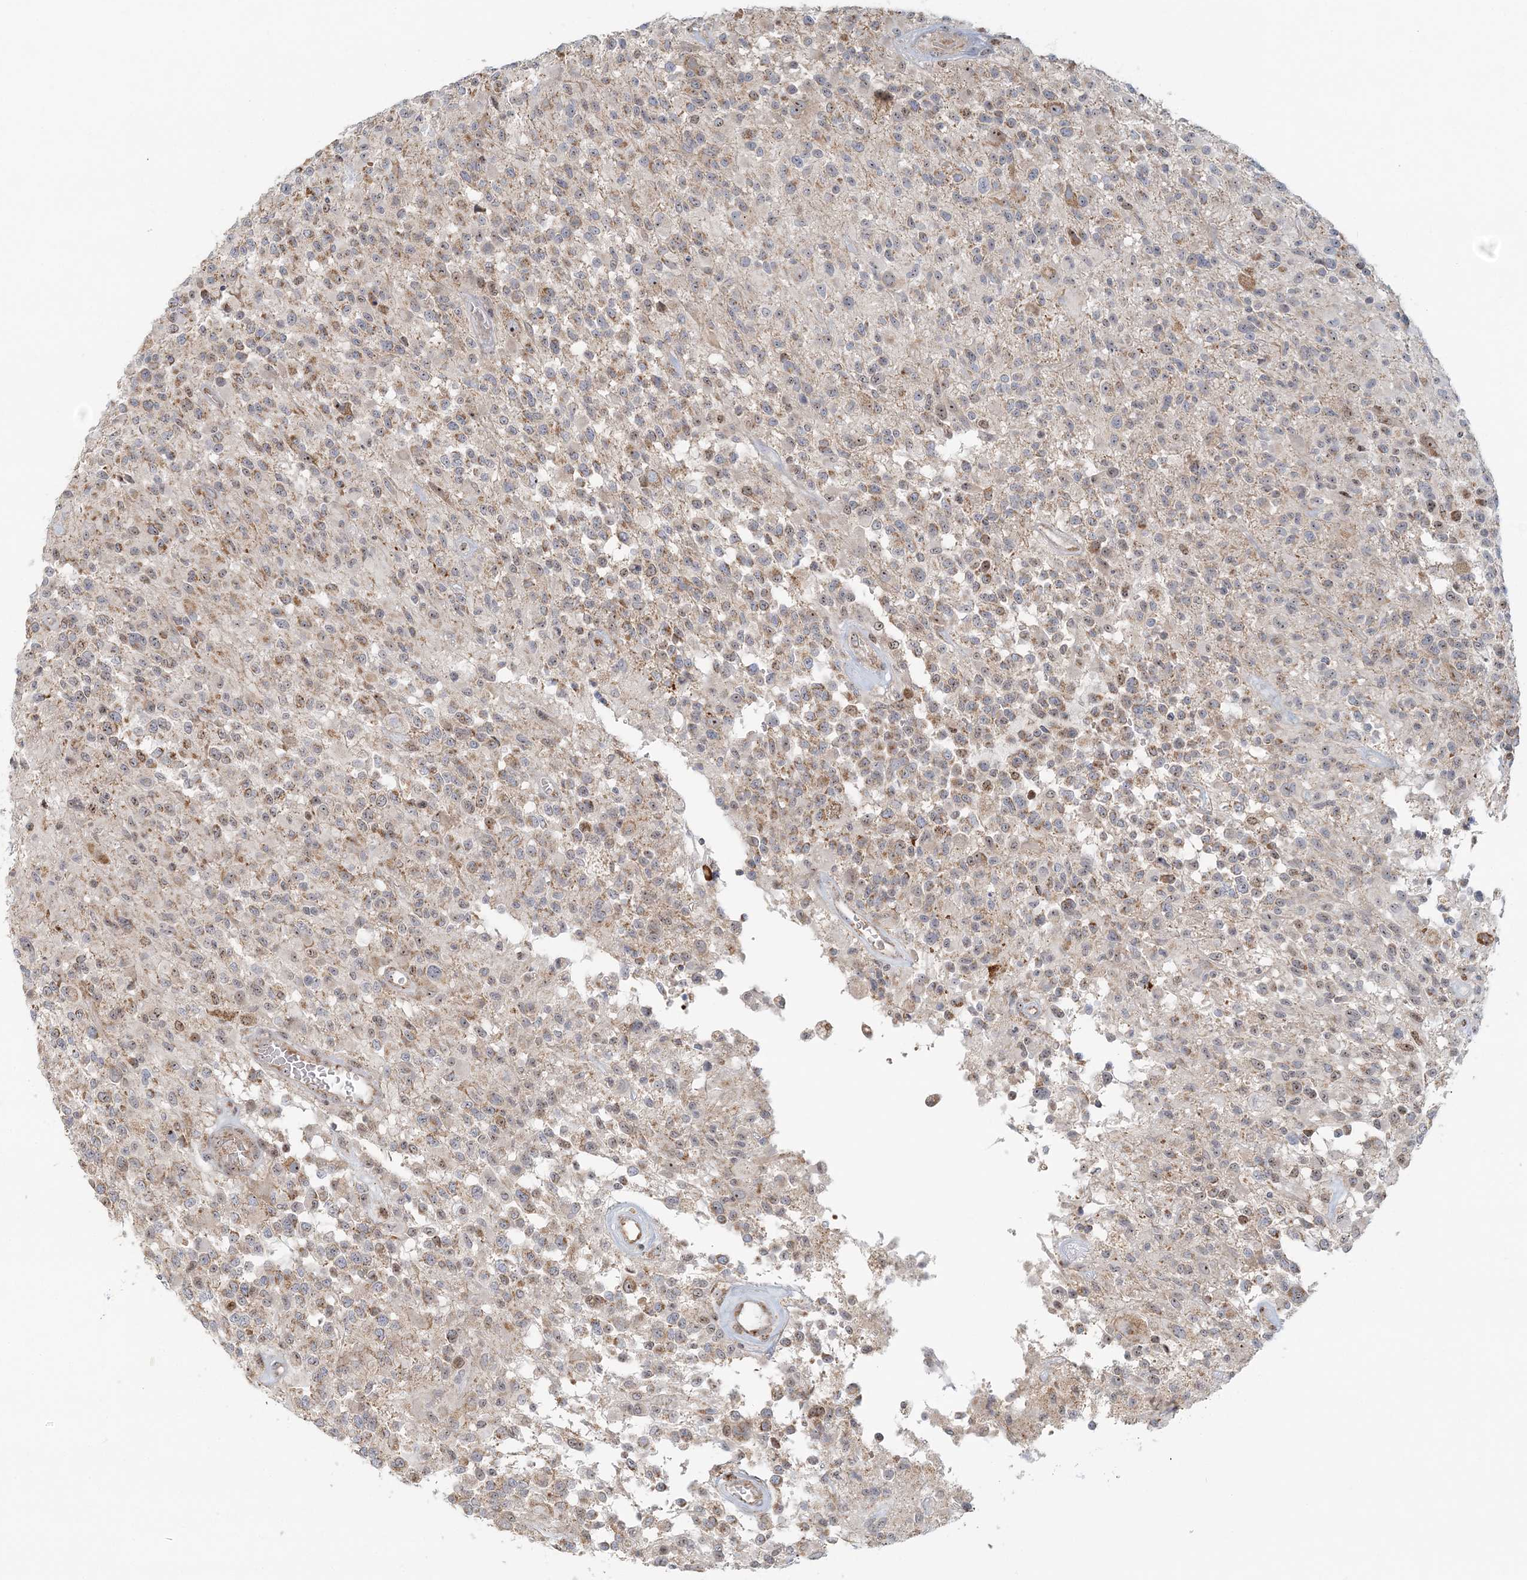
{"staining": {"intensity": "weak", "quantity": "25%-75%", "location": "cytoplasmic/membranous,nuclear"}, "tissue": "glioma", "cell_type": "Tumor cells", "image_type": "cancer", "snomed": [{"axis": "morphology", "description": "Glioma, malignant, High grade"}, {"axis": "morphology", "description": "Glioblastoma, NOS"}, {"axis": "topography", "description": "Brain"}], "caption": "Weak cytoplasmic/membranous and nuclear protein positivity is seen in about 25%-75% of tumor cells in high-grade glioma (malignant).", "gene": "UBE2F", "patient": {"sex": "male", "age": 60}}